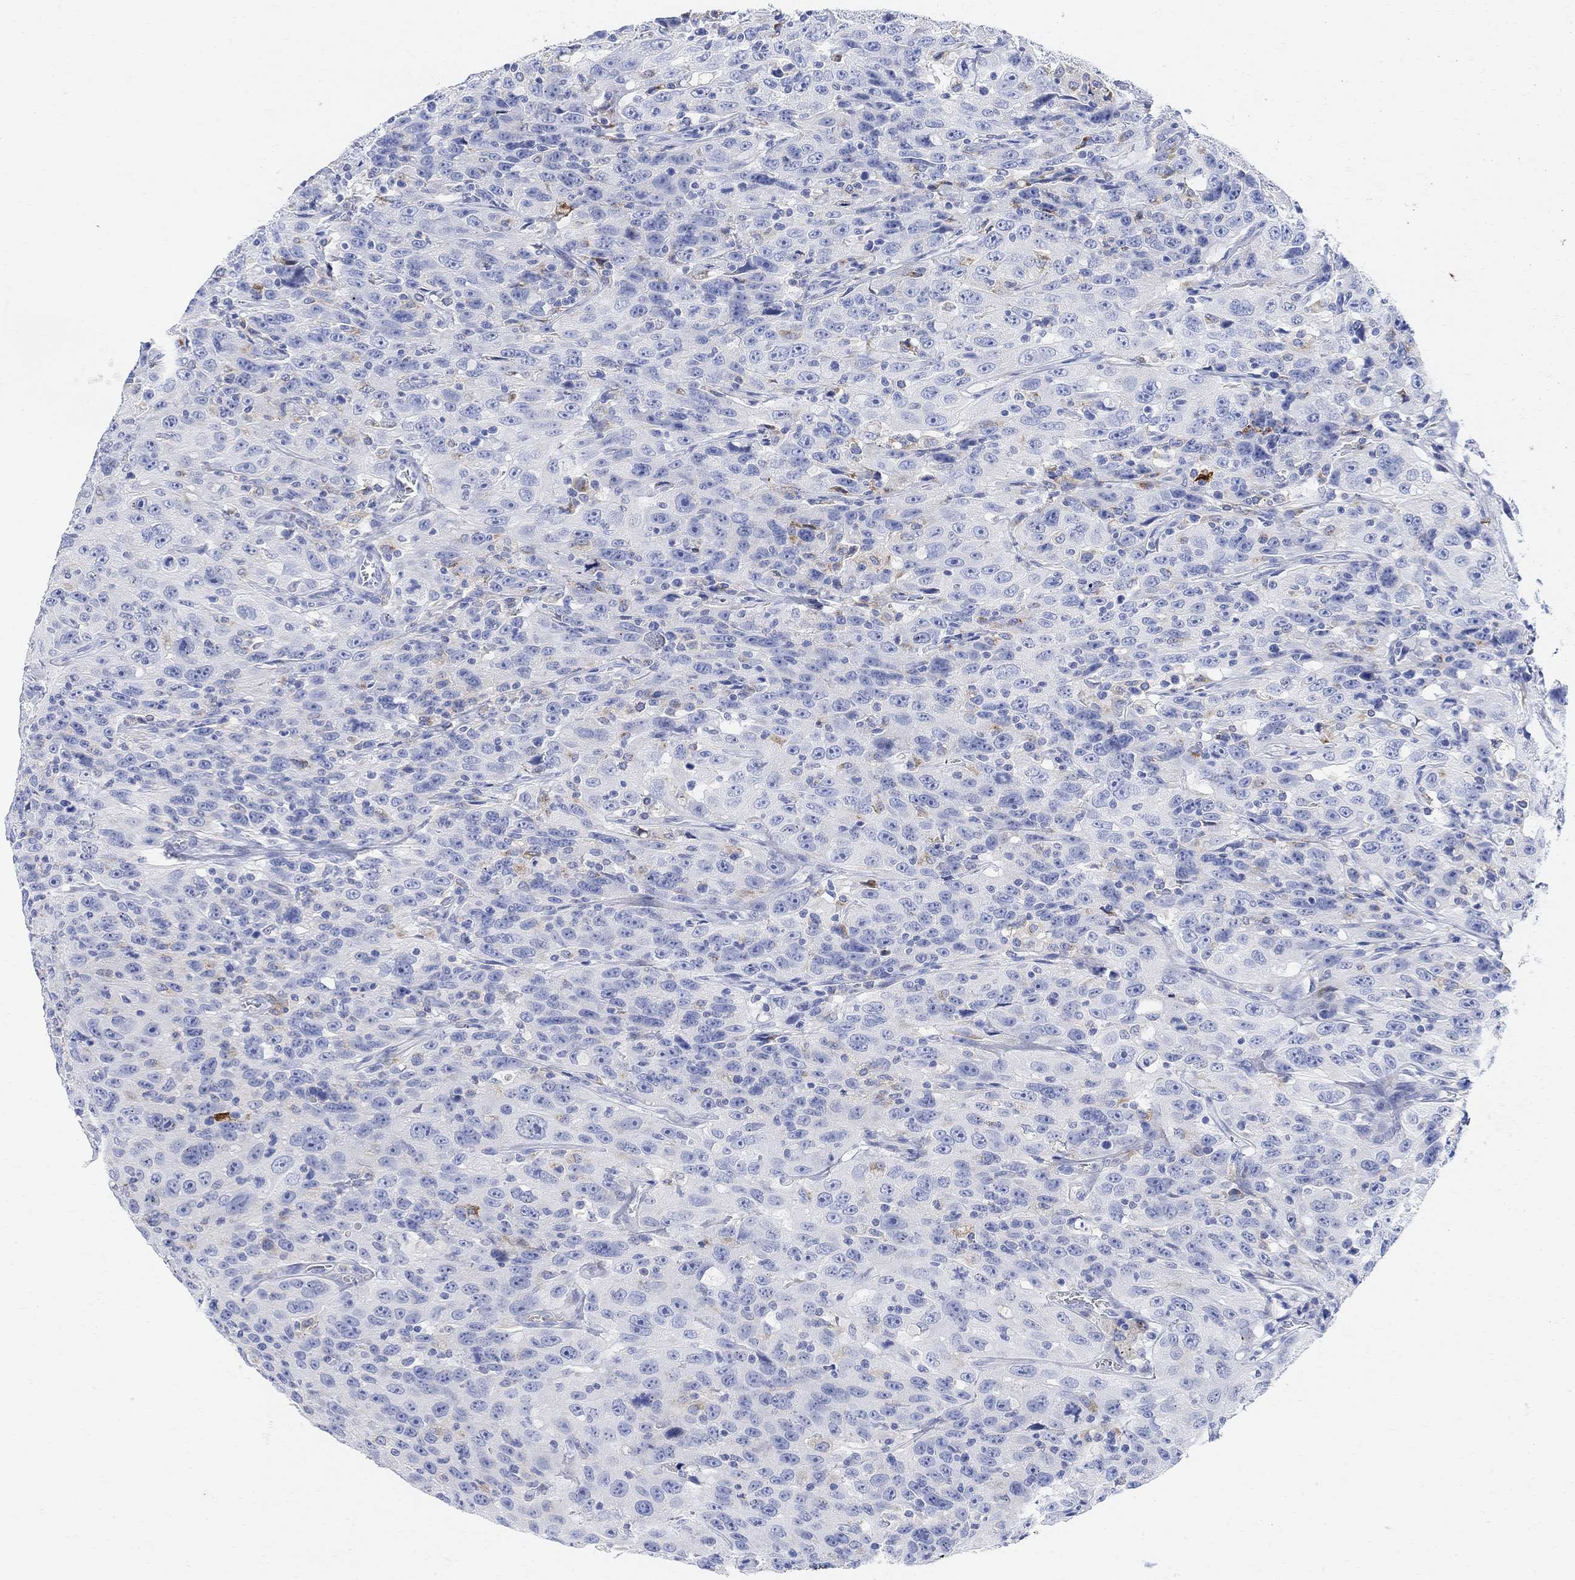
{"staining": {"intensity": "negative", "quantity": "none", "location": "none"}, "tissue": "urothelial cancer", "cell_type": "Tumor cells", "image_type": "cancer", "snomed": [{"axis": "morphology", "description": "Urothelial carcinoma, NOS"}, {"axis": "morphology", "description": "Urothelial carcinoma, High grade"}, {"axis": "topography", "description": "Urinary bladder"}], "caption": "Photomicrograph shows no protein expression in tumor cells of high-grade urothelial carcinoma tissue. (DAB immunohistochemistry (IHC) visualized using brightfield microscopy, high magnification).", "gene": "RETNLB", "patient": {"sex": "female", "age": 73}}